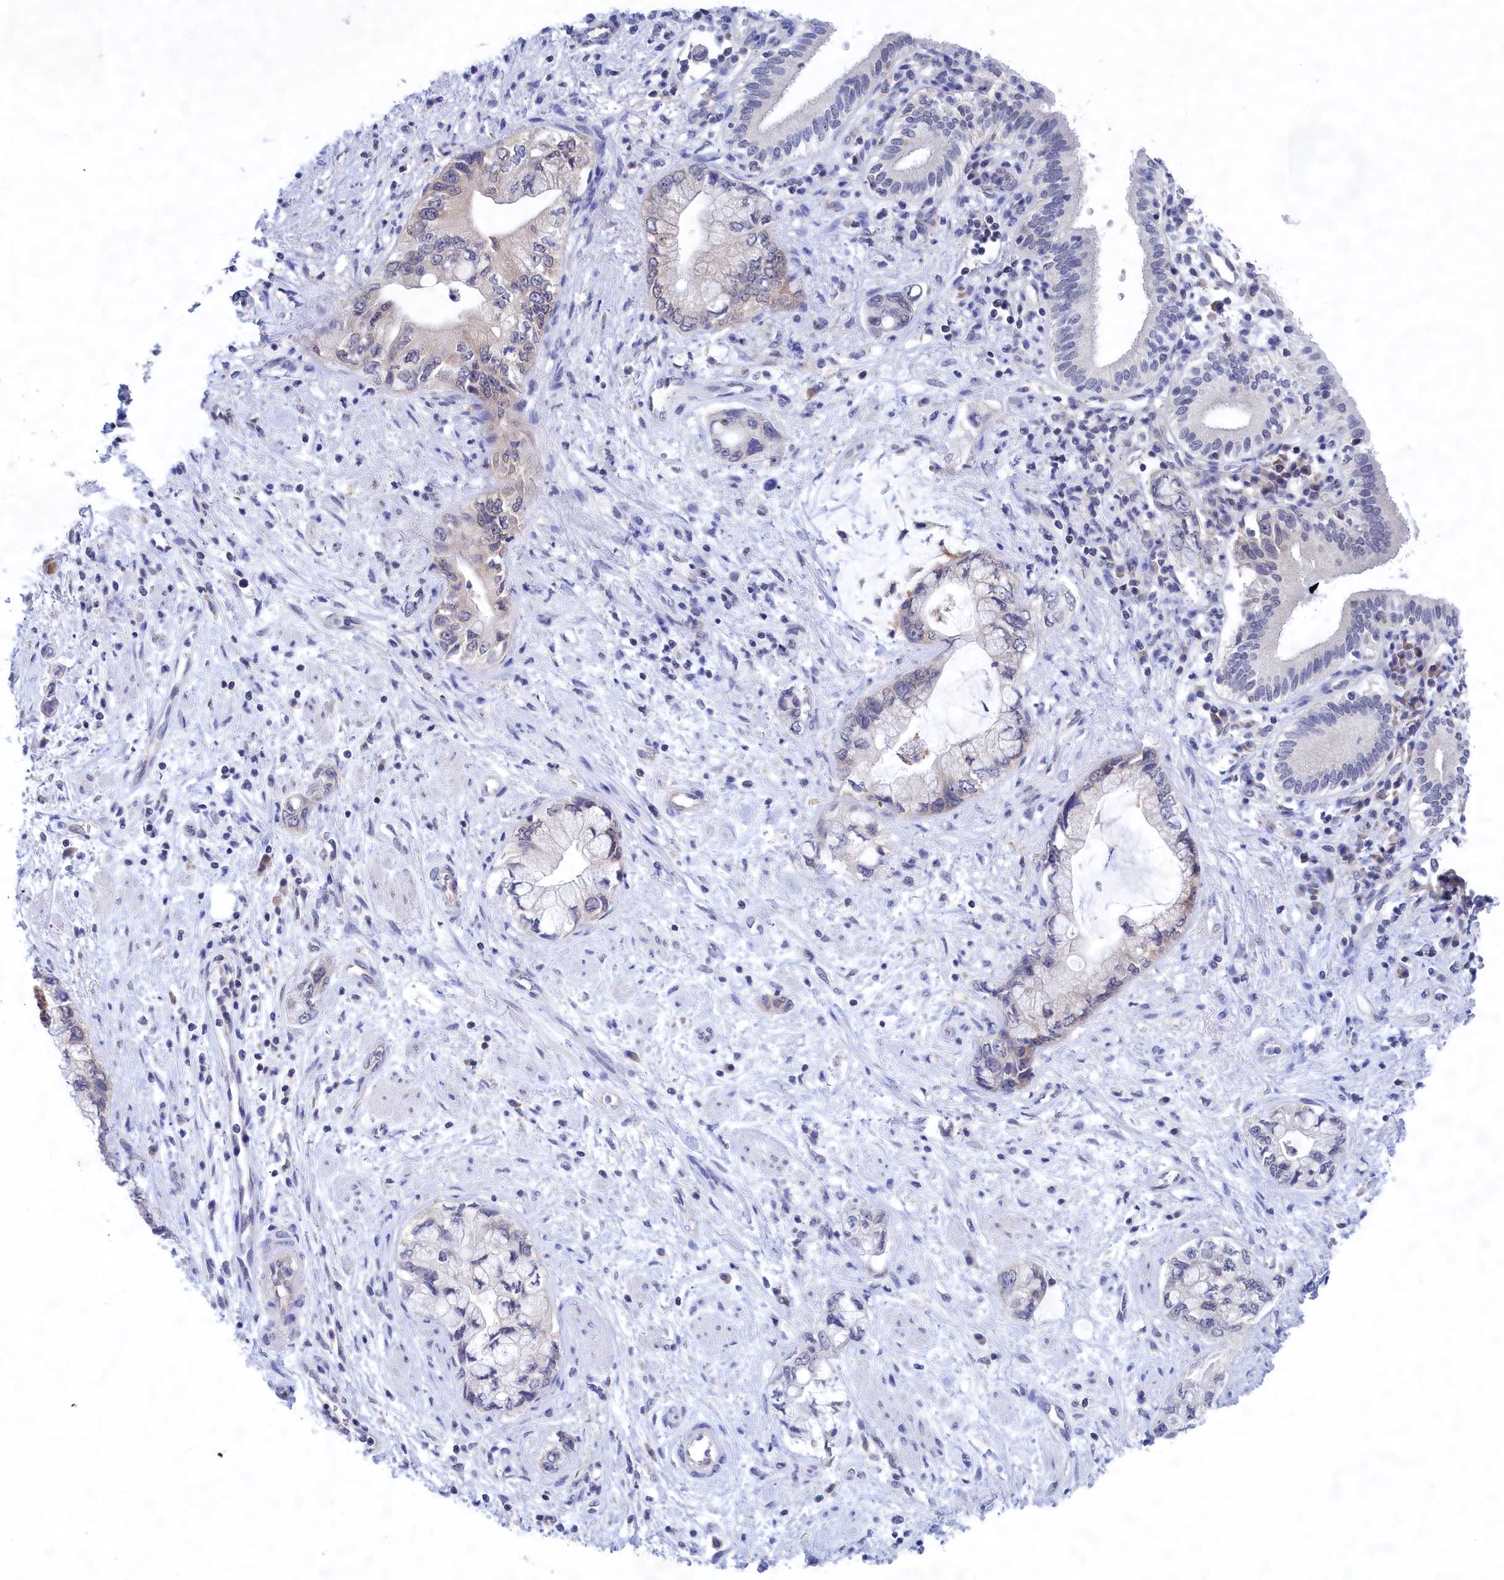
{"staining": {"intensity": "negative", "quantity": "none", "location": "none"}, "tissue": "pancreatic cancer", "cell_type": "Tumor cells", "image_type": "cancer", "snomed": [{"axis": "morphology", "description": "Adenocarcinoma, NOS"}, {"axis": "topography", "description": "Pancreas"}], "caption": "The histopathology image demonstrates no significant staining in tumor cells of pancreatic cancer (adenocarcinoma). Nuclei are stained in blue.", "gene": "PGP", "patient": {"sex": "female", "age": 73}}